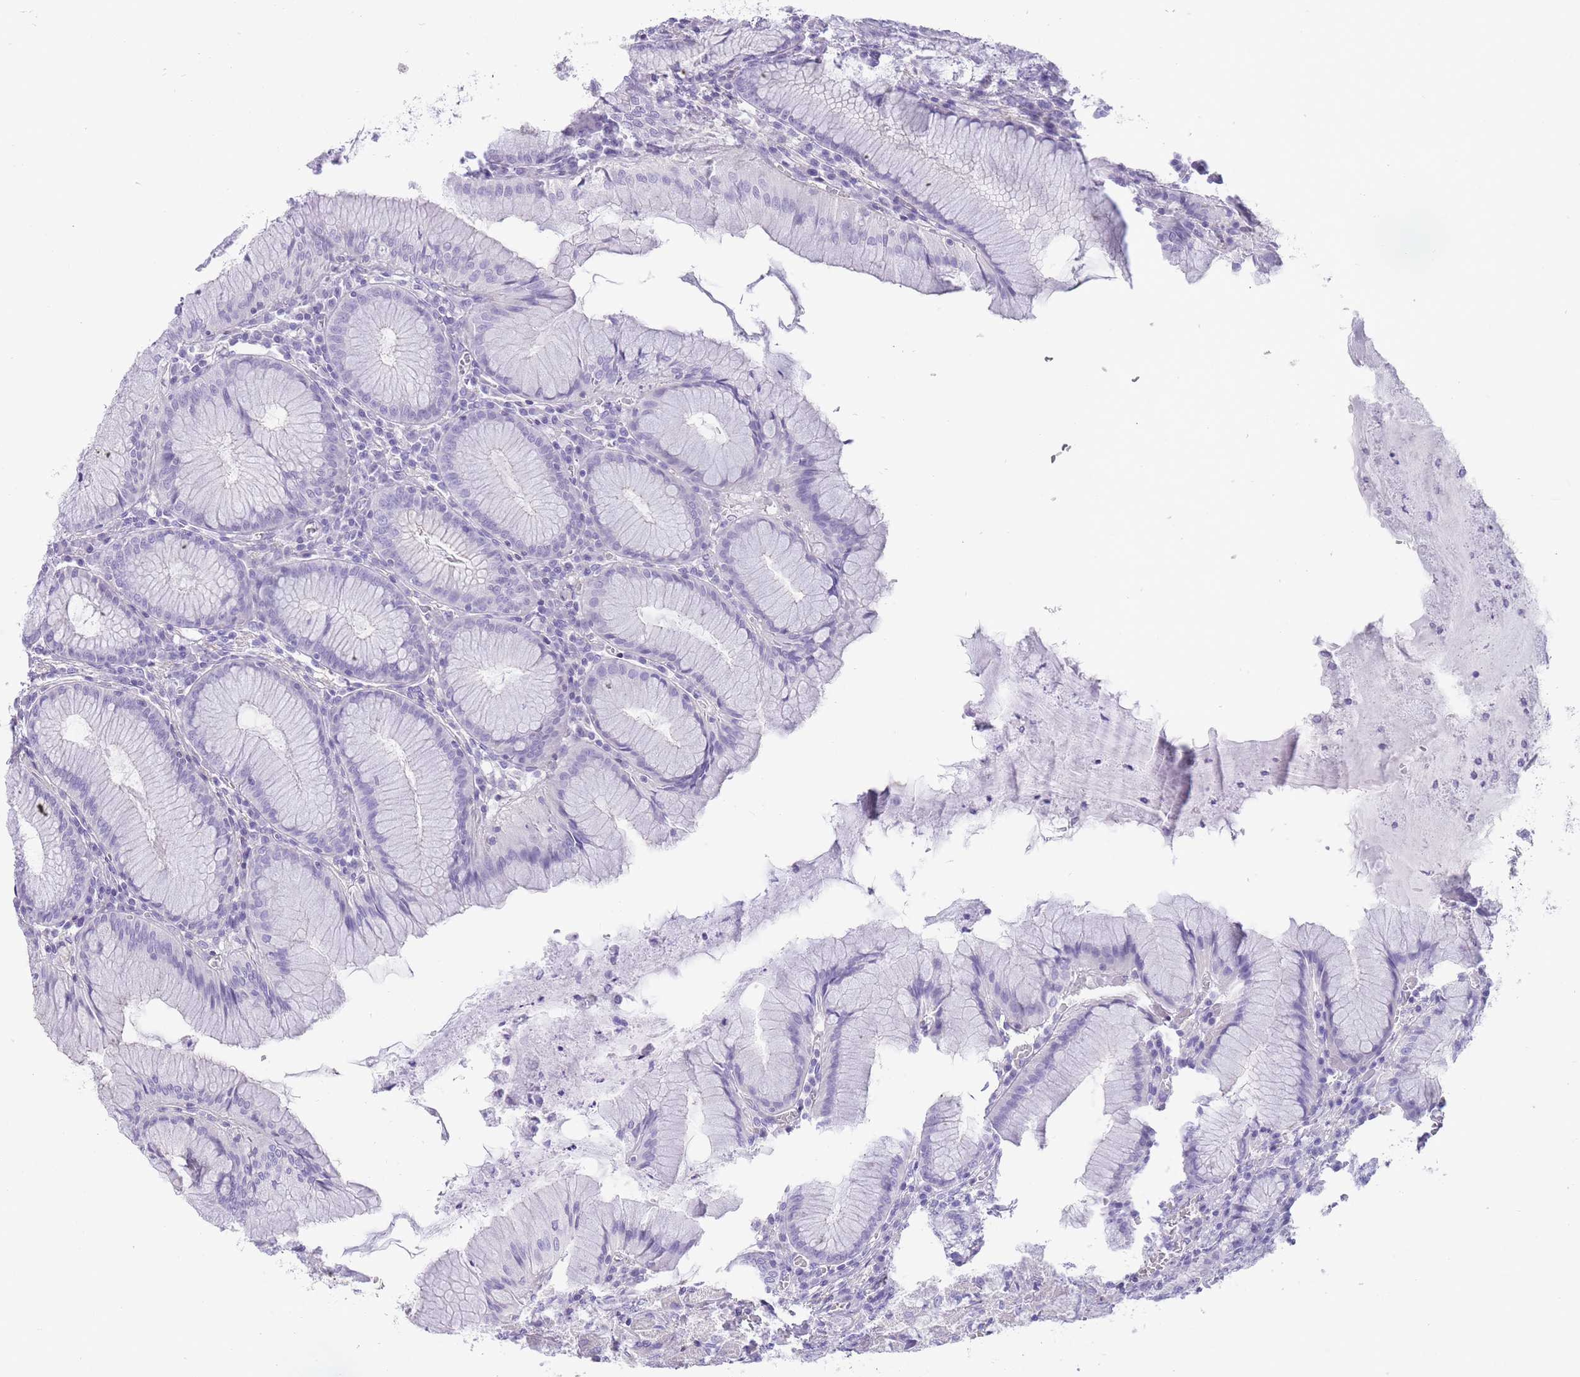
{"staining": {"intensity": "negative", "quantity": "none", "location": "none"}, "tissue": "stomach", "cell_type": "Glandular cells", "image_type": "normal", "snomed": [{"axis": "morphology", "description": "Normal tissue, NOS"}, {"axis": "topography", "description": "Stomach"}], "caption": "Human stomach stained for a protein using immunohistochemistry demonstrates no staining in glandular cells.", "gene": "OR11H12", "patient": {"sex": "male", "age": 55}}